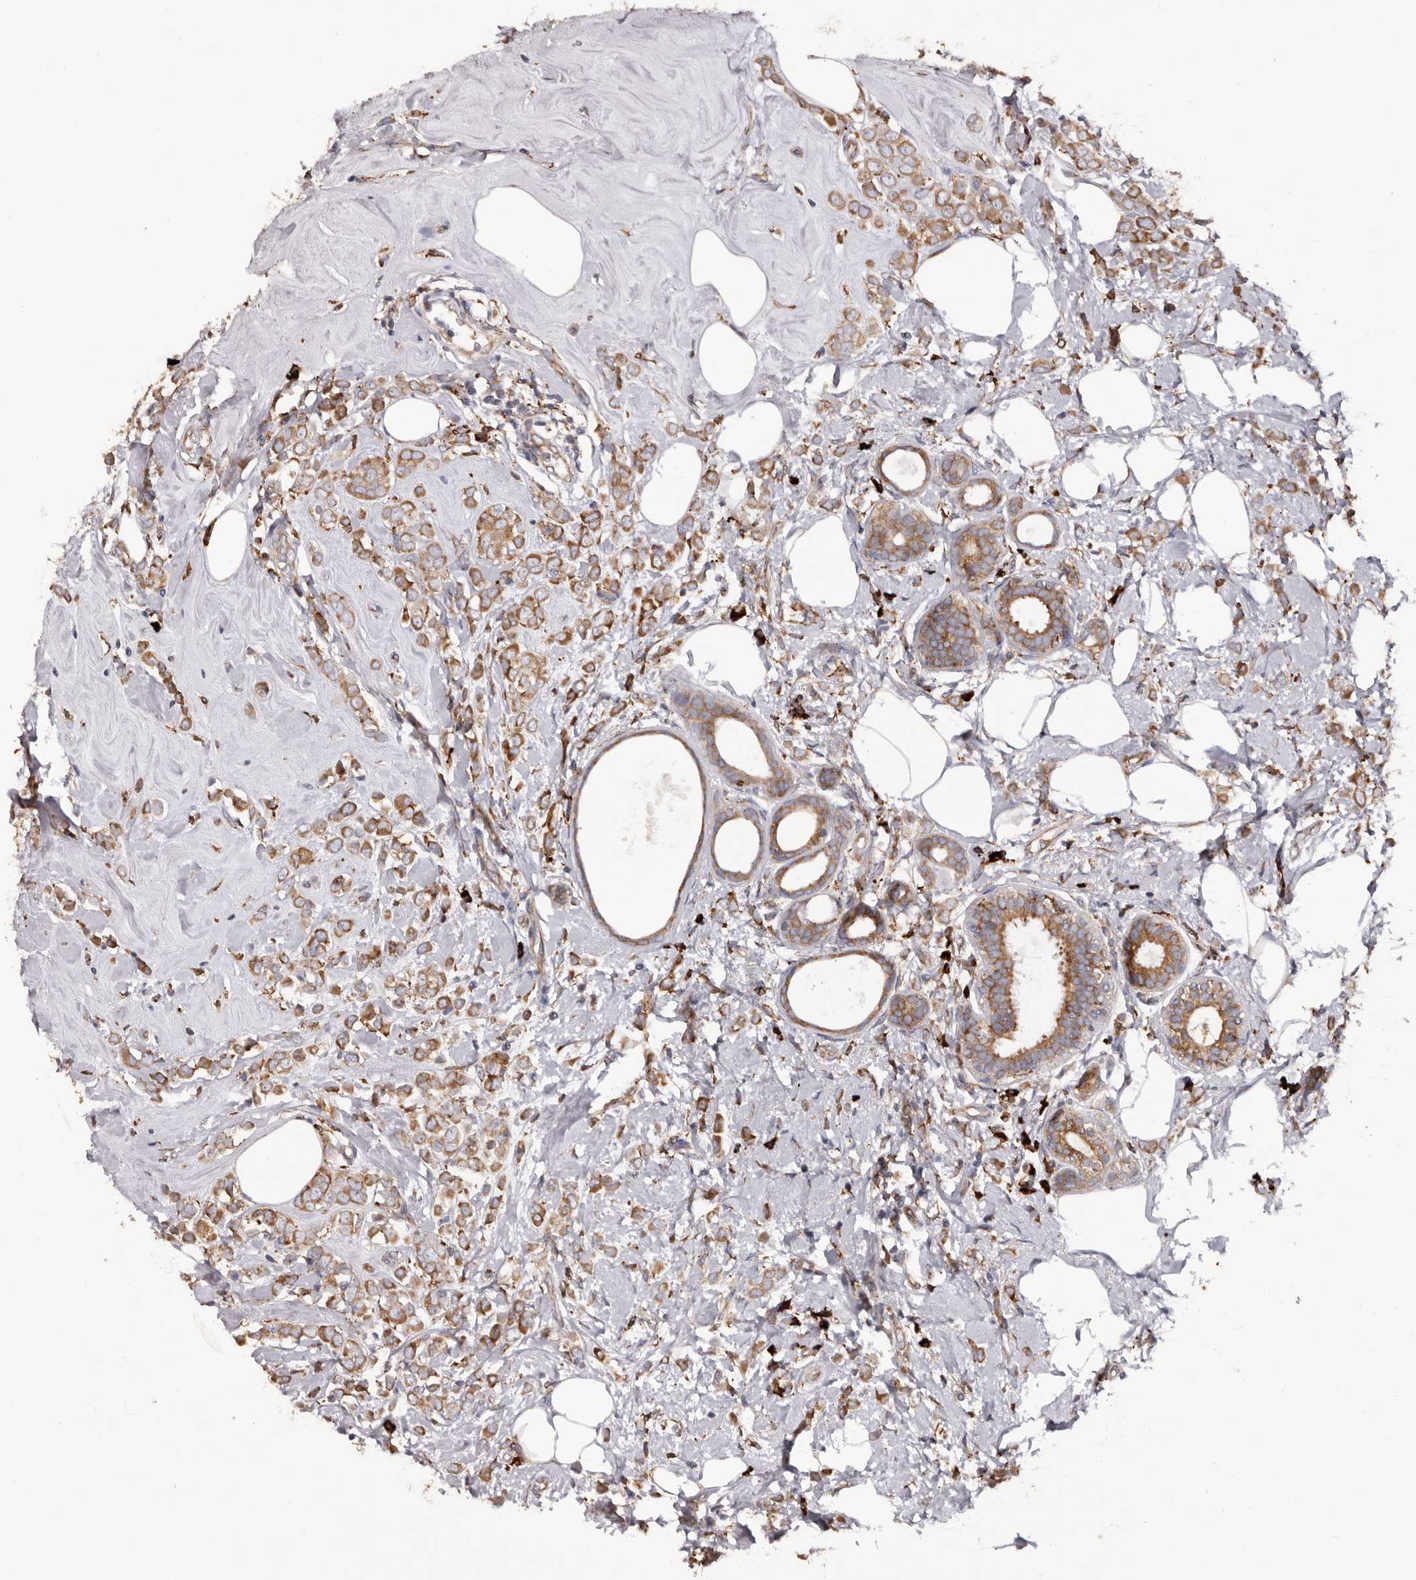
{"staining": {"intensity": "moderate", "quantity": ">75%", "location": "cytoplasmic/membranous"}, "tissue": "breast cancer", "cell_type": "Tumor cells", "image_type": "cancer", "snomed": [{"axis": "morphology", "description": "Lobular carcinoma"}, {"axis": "topography", "description": "Breast"}], "caption": "Human breast cancer (lobular carcinoma) stained with a brown dye demonstrates moderate cytoplasmic/membranous positive positivity in about >75% of tumor cells.", "gene": "QRSL1", "patient": {"sex": "female", "age": 47}}